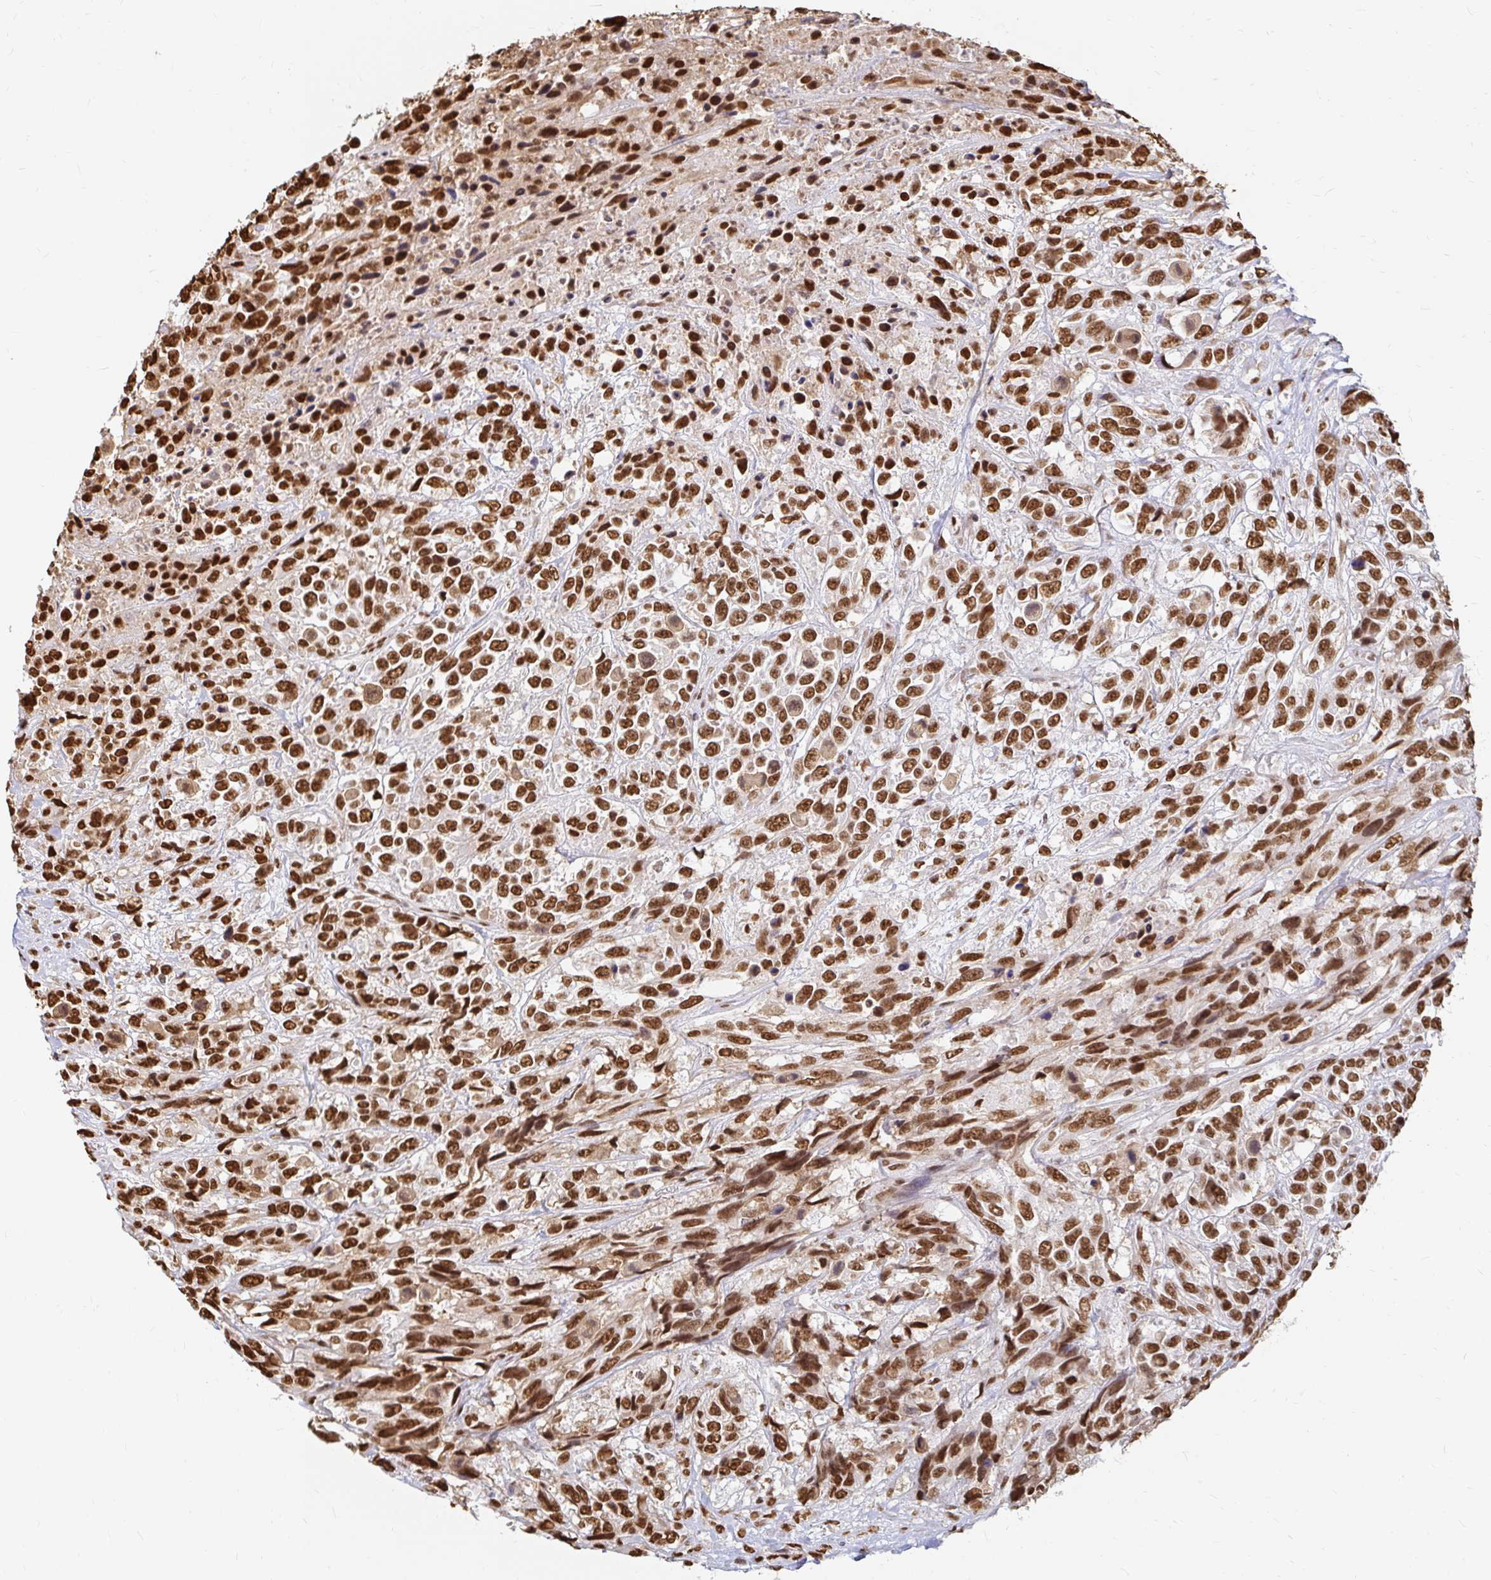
{"staining": {"intensity": "strong", "quantity": ">75%", "location": "nuclear"}, "tissue": "urothelial cancer", "cell_type": "Tumor cells", "image_type": "cancer", "snomed": [{"axis": "morphology", "description": "Urothelial carcinoma, High grade"}, {"axis": "topography", "description": "Urinary bladder"}], "caption": "Brown immunohistochemical staining in urothelial cancer demonstrates strong nuclear positivity in about >75% of tumor cells. (DAB = brown stain, brightfield microscopy at high magnification).", "gene": "HNRNPU", "patient": {"sex": "female", "age": 70}}